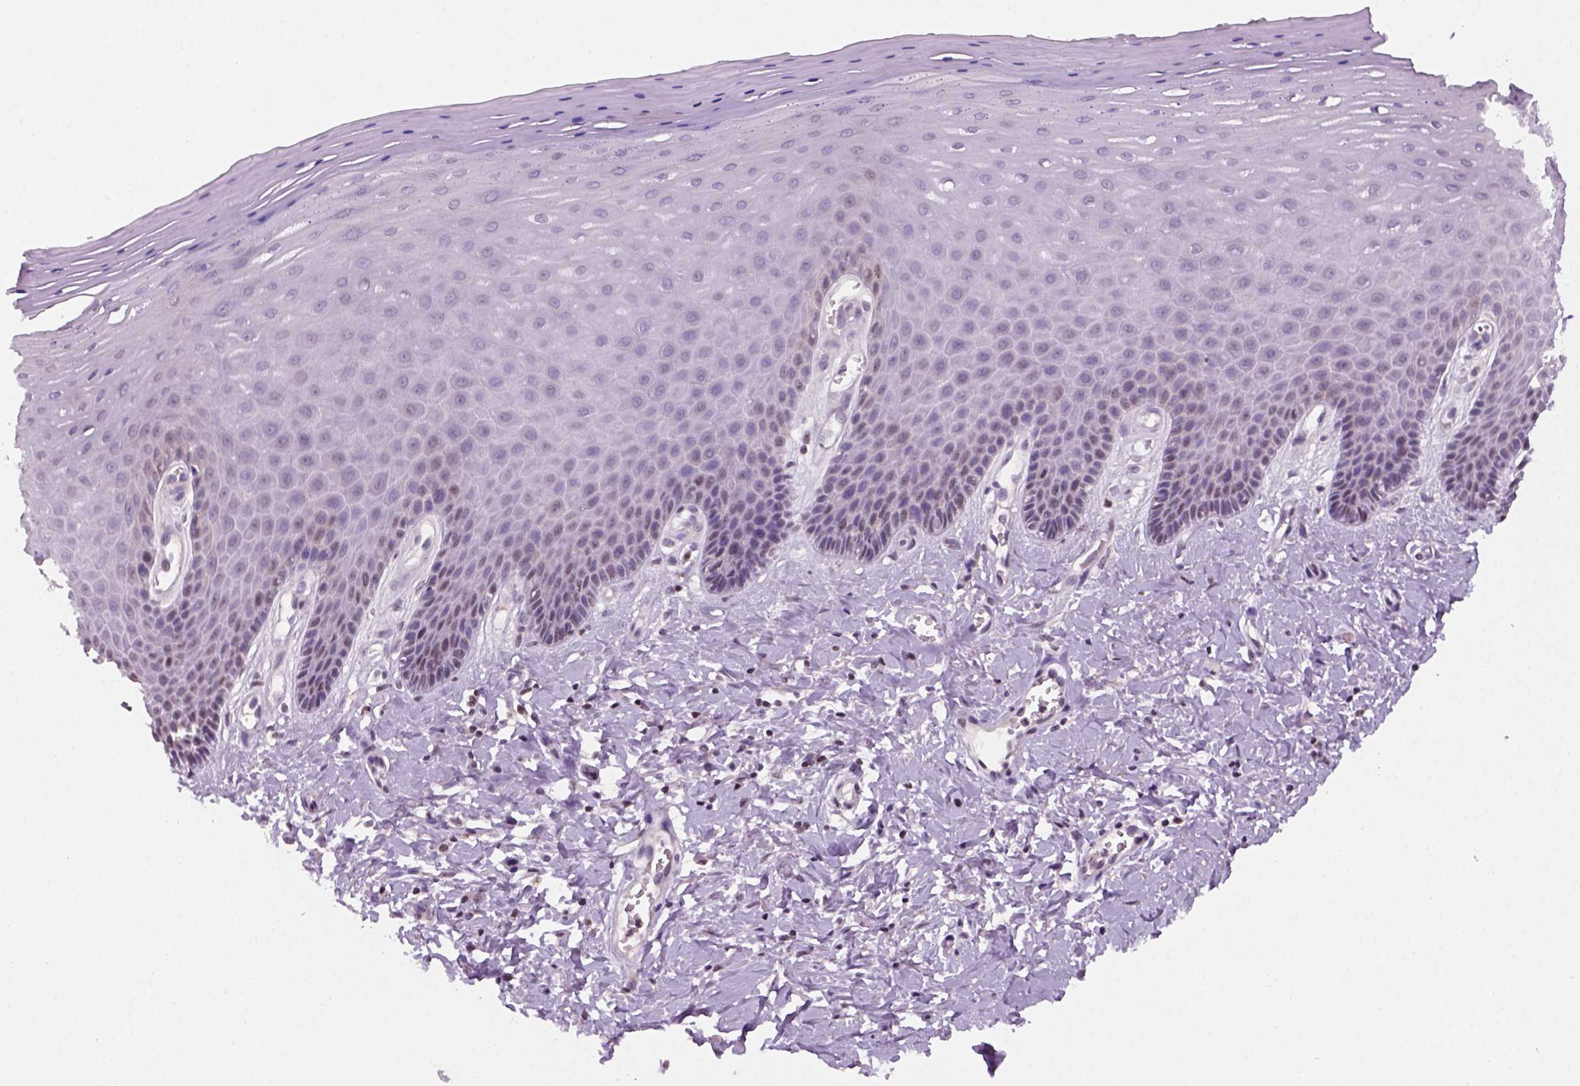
{"staining": {"intensity": "weak", "quantity": "25%-75%", "location": "nuclear"}, "tissue": "vagina", "cell_type": "Squamous epithelial cells", "image_type": "normal", "snomed": [{"axis": "morphology", "description": "Normal tissue, NOS"}, {"axis": "topography", "description": "Vagina"}], "caption": "Immunohistochemical staining of benign vagina exhibits low levels of weak nuclear positivity in about 25%-75% of squamous epithelial cells.", "gene": "GOT1", "patient": {"sex": "female", "age": 83}}